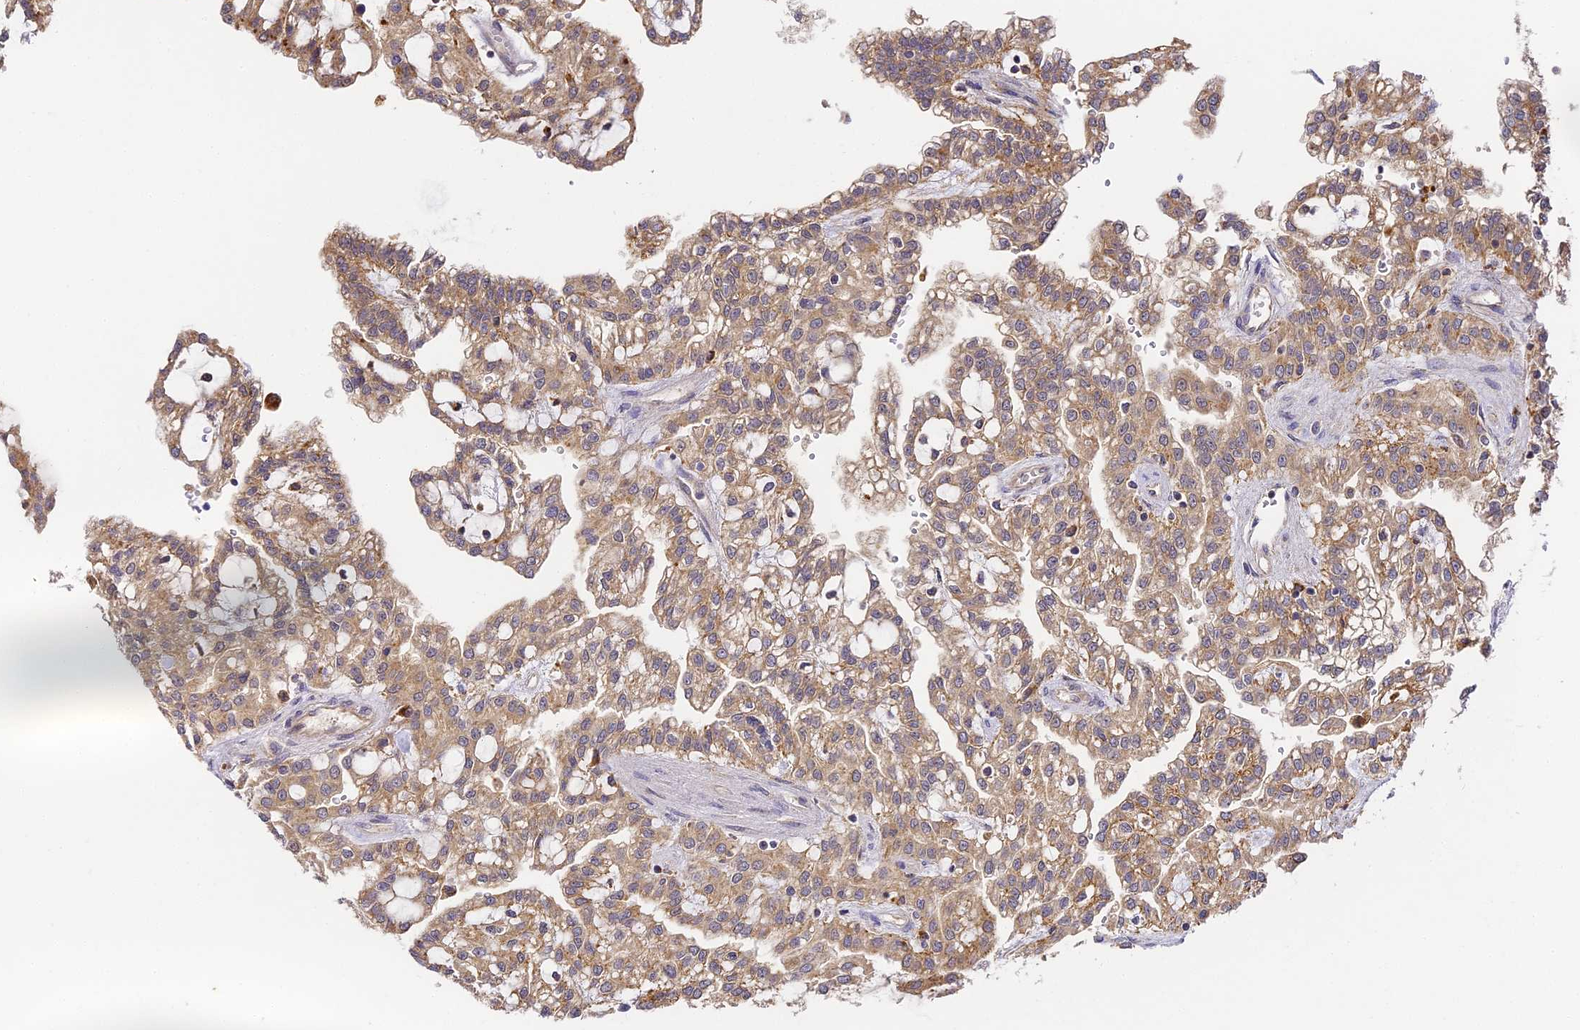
{"staining": {"intensity": "moderate", "quantity": ">75%", "location": "cytoplasmic/membranous"}, "tissue": "renal cancer", "cell_type": "Tumor cells", "image_type": "cancer", "snomed": [{"axis": "morphology", "description": "Adenocarcinoma, NOS"}, {"axis": "topography", "description": "Kidney"}], "caption": "Immunohistochemical staining of renal cancer displays moderate cytoplasmic/membranous protein expression in approximately >75% of tumor cells. Nuclei are stained in blue.", "gene": "YAE1", "patient": {"sex": "male", "age": 63}}